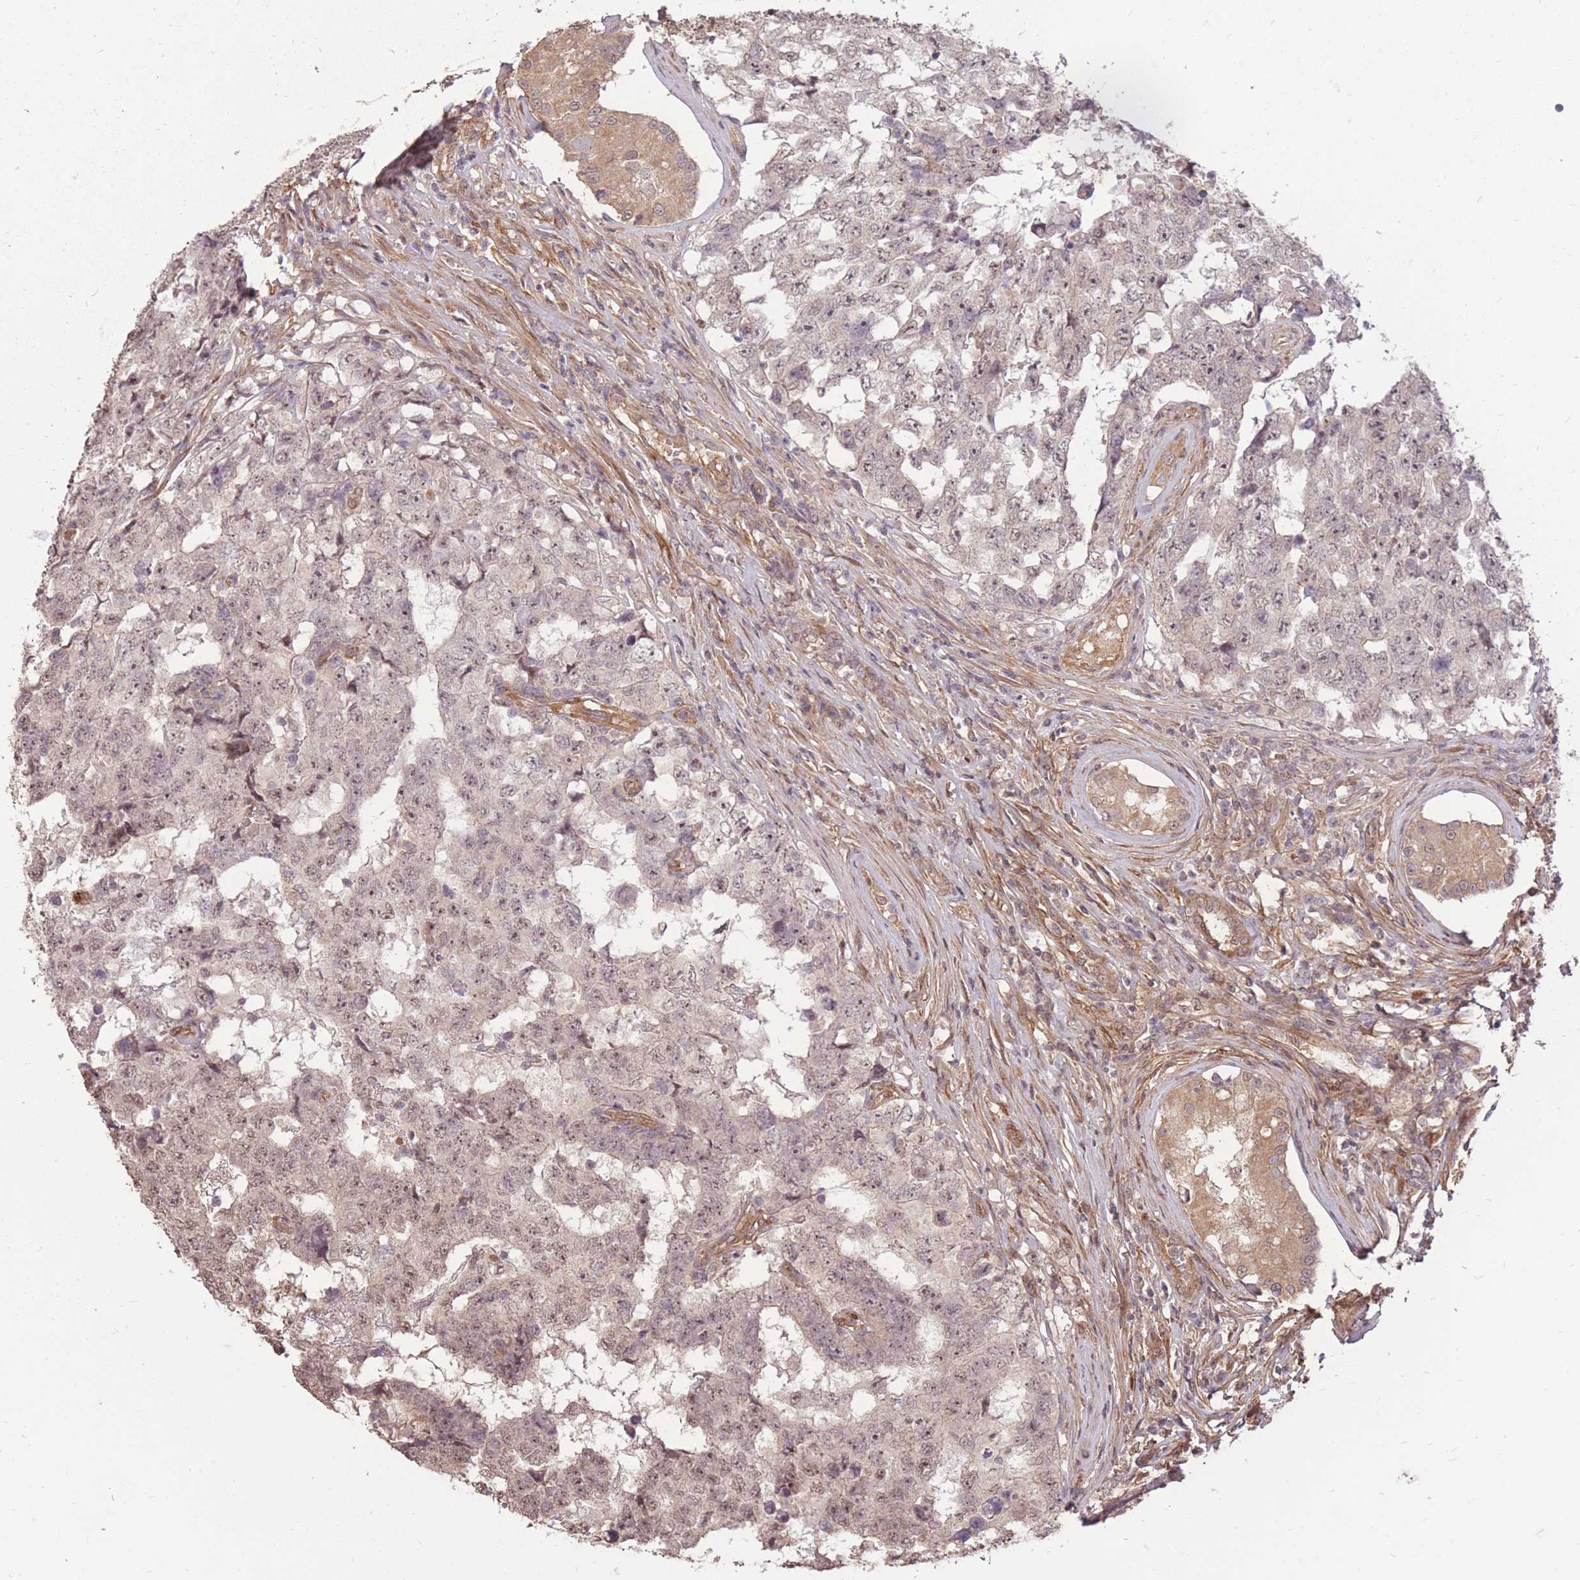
{"staining": {"intensity": "weak", "quantity": ">75%", "location": "nuclear"}, "tissue": "testis cancer", "cell_type": "Tumor cells", "image_type": "cancer", "snomed": [{"axis": "morphology", "description": "Carcinoma, Embryonal, NOS"}, {"axis": "topography", "description": "Testis"}], "caption": "Human testis embryonal carcinoma stained with a brown dye displays weak nuclear positive positivity in about >75% of tumor cells.", "gene": "DYNC1LI2", "patient": {"sex": "male", "age": 25}}